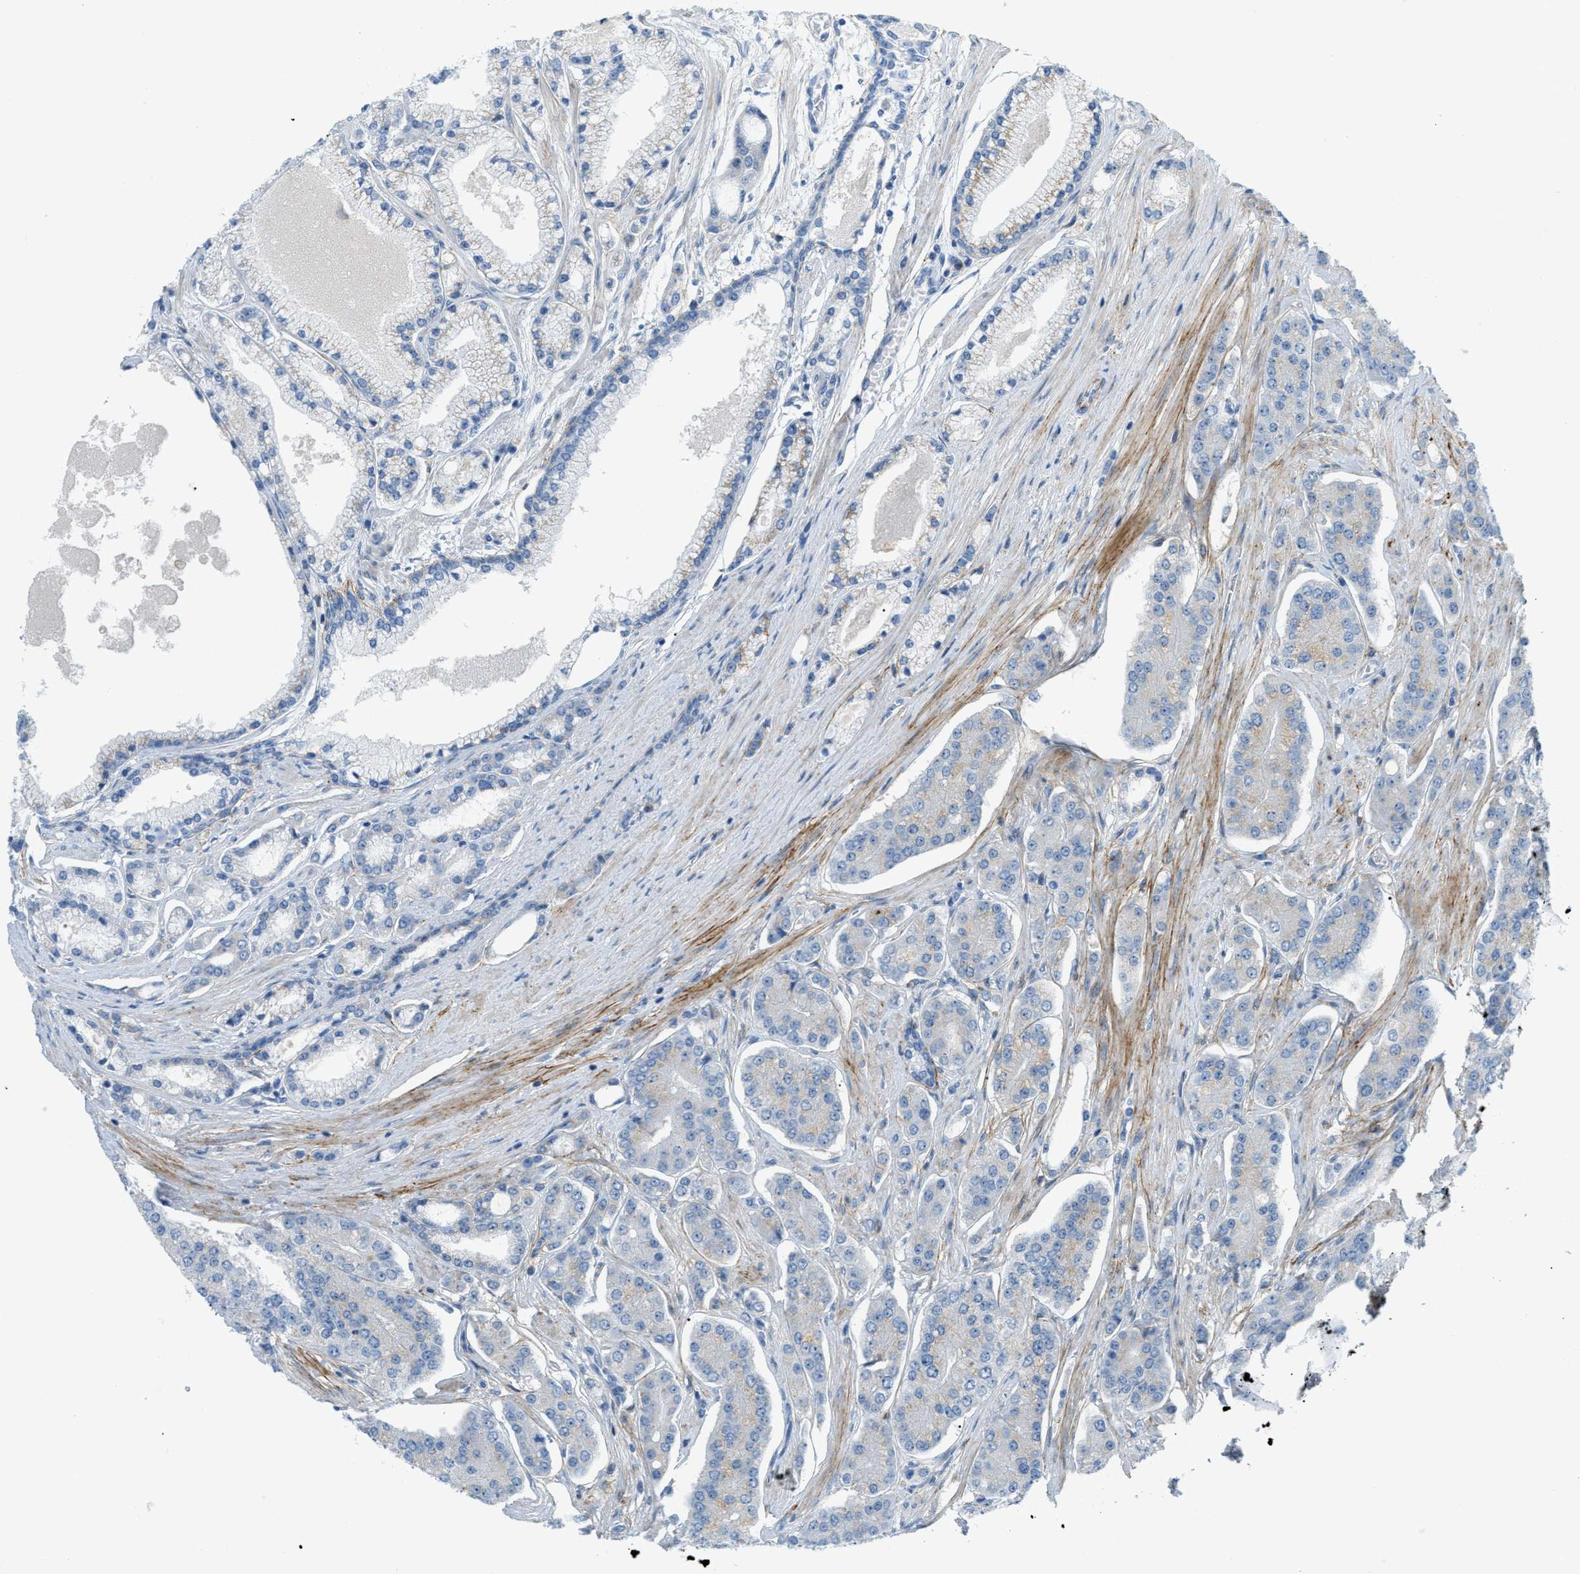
{"staining": {"intensity": "weak", "quantity": "25%-75%", "location": "cytoplasmic/membranous"}, "tissue": "prostate cancer", "cell_type": "Tumor cells", "image_type": "cancer", "snomed": [{"axis": "morphology", "description": "Adenocarcinoma, High grade"}, {"axis": "topography", "description": "Prostate"}], "caption": "Immunohistochemical staining of human prostate cancer (high-grade adenocarcinoma) demonstrates low levels of weak cytoplasmic/membranous expression in about 25%-75% of tumor cells.", "gene": "LMBRD1", "patient": {"sex": "male", "age": 71}}